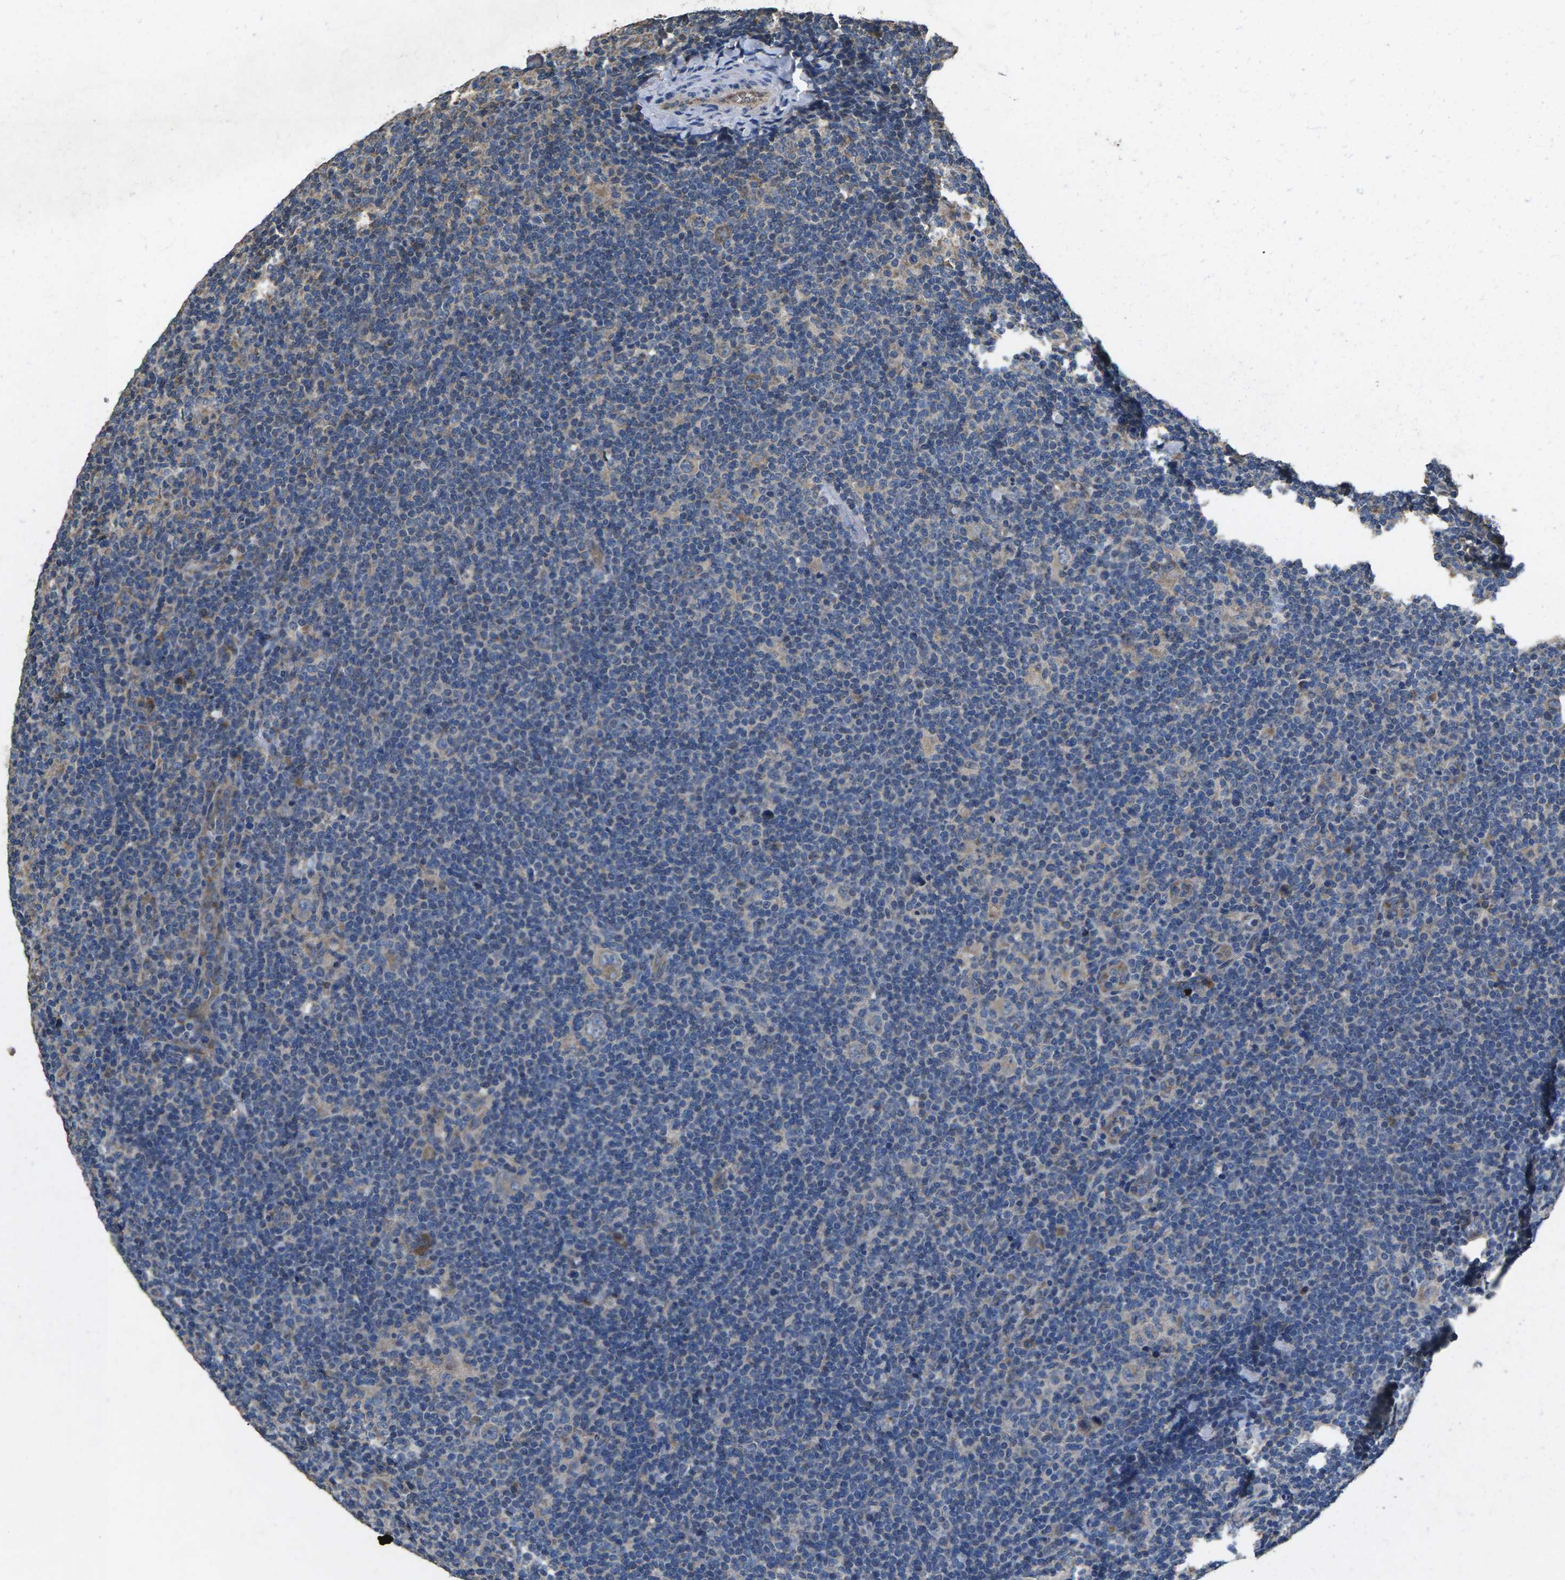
{"staining": {"intensity": "weak", "quantity": "25%-75%", "location": "cytoplasmic/membranous"}, "tissue": "lymphoma", "cell_type": "Tumor cells", "image_type": "cancer", "snomed": [{"axis": "morphology", "description": "Hodgkin's disease, NOS"}, {"axis": "topography", "description": "Lymph node"}], "caption": "Lymphoma stained with DAB (3,3'-diaminobenzidine) IHC reveals low levels of weak cytoplasmic/membranous staining in about 25%-75% of tumor cells.", "gene": "B4GAT1", "patient": {"sex": "female", "age": 57}}